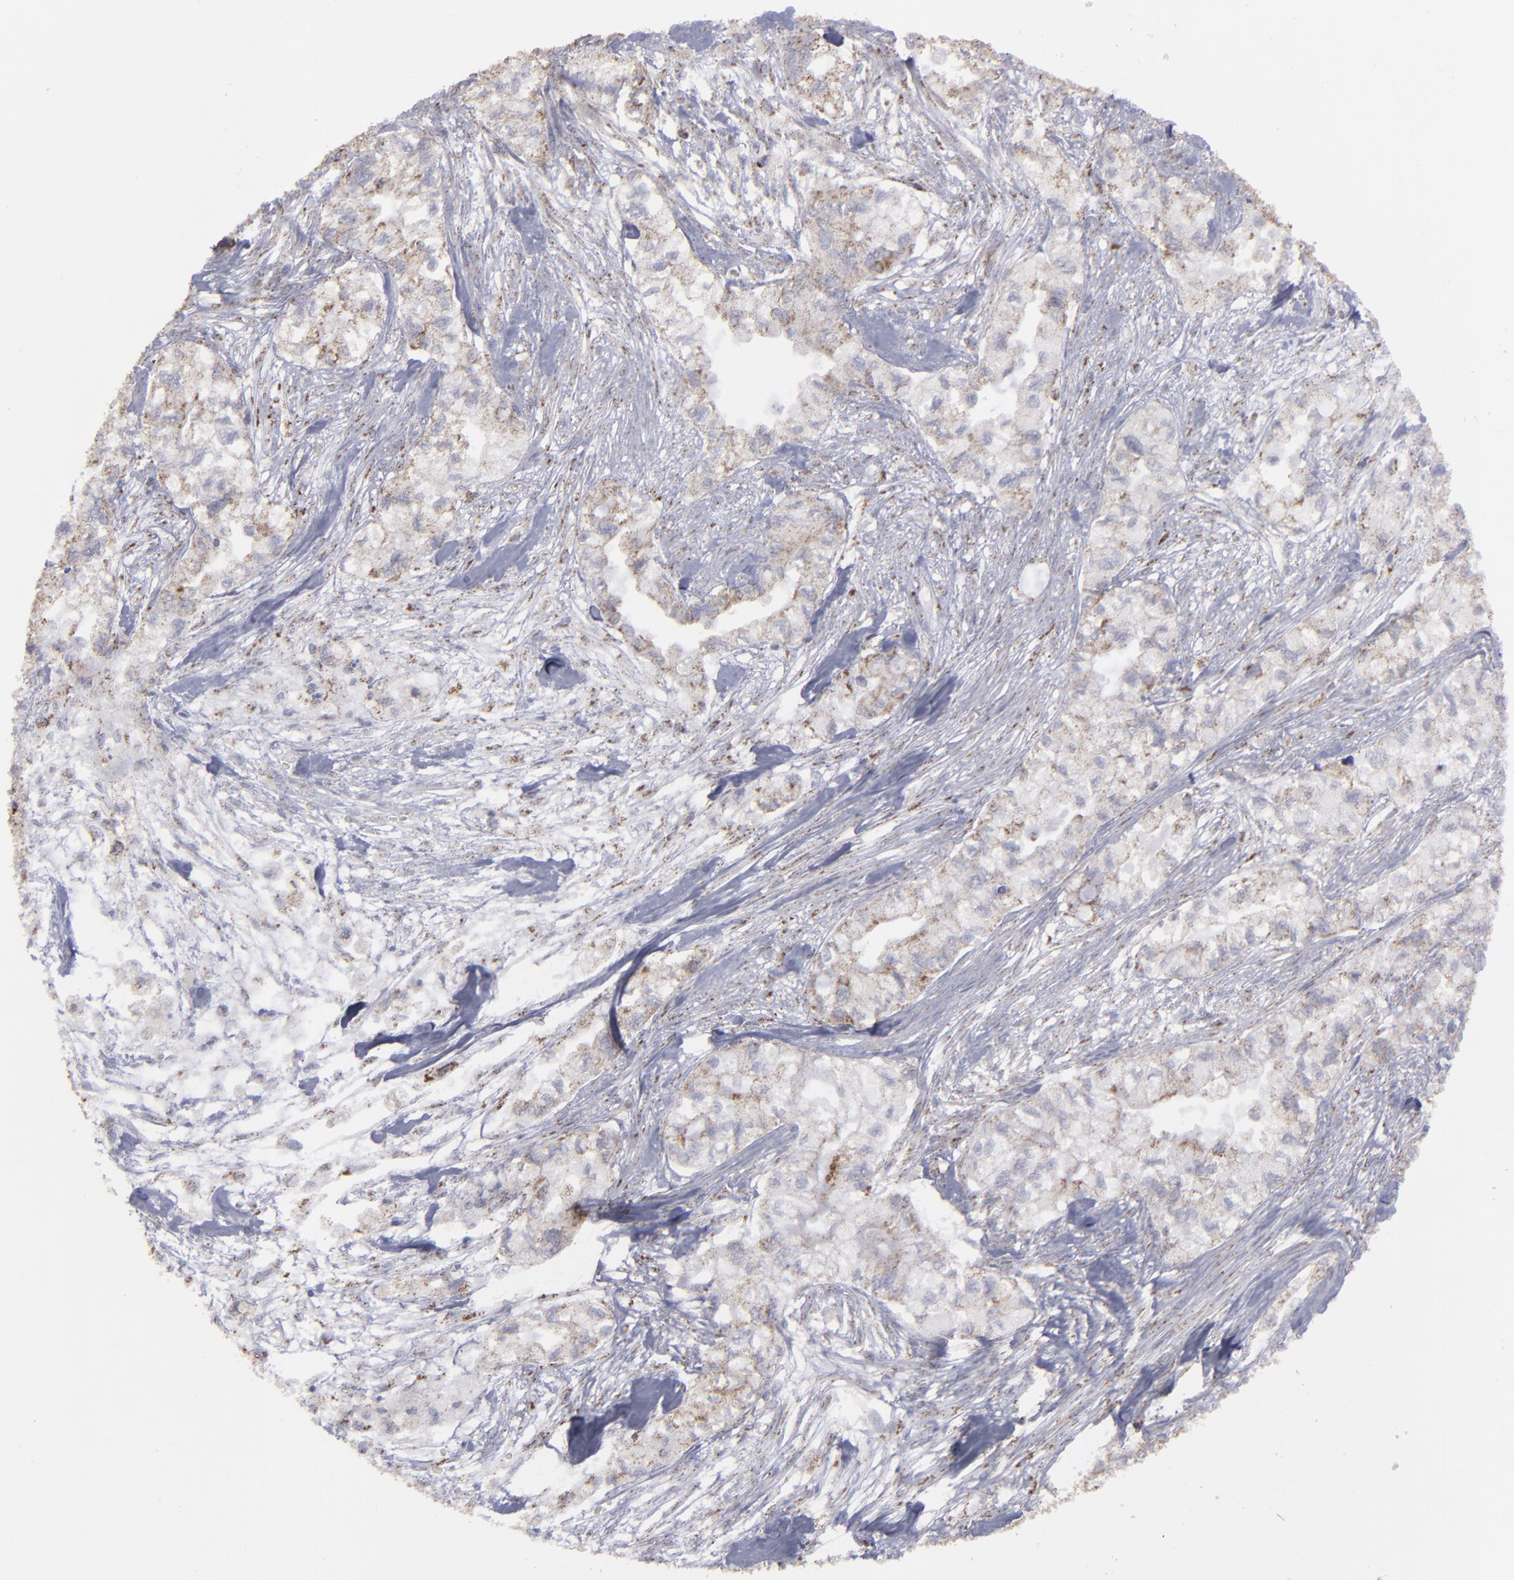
{"staining": {"intensity": "moderate", "quantity": "25%-75%", "location": "cytoplasmic/membranous"}, "tissue": "pancreatic cancer", "cell_type": "Tumor cells", "image_type": "cancer", "snomed": [{"axis": "morphology", "description": "Adenocarcinoma, NOS"}, {"axis": "topography", "description": "Pancreas"}], "caption": "Protein expression analysis of pancreatic adenocarcinoma exhibits moderate cytoplasmic/membranous staining in approximately 25%-75% of tumor cells. (DAB = brown stain, brightfield microscopy at high magnification).", "gene": "MYOM2", "patient": {"sex": "male", "age": 79}}